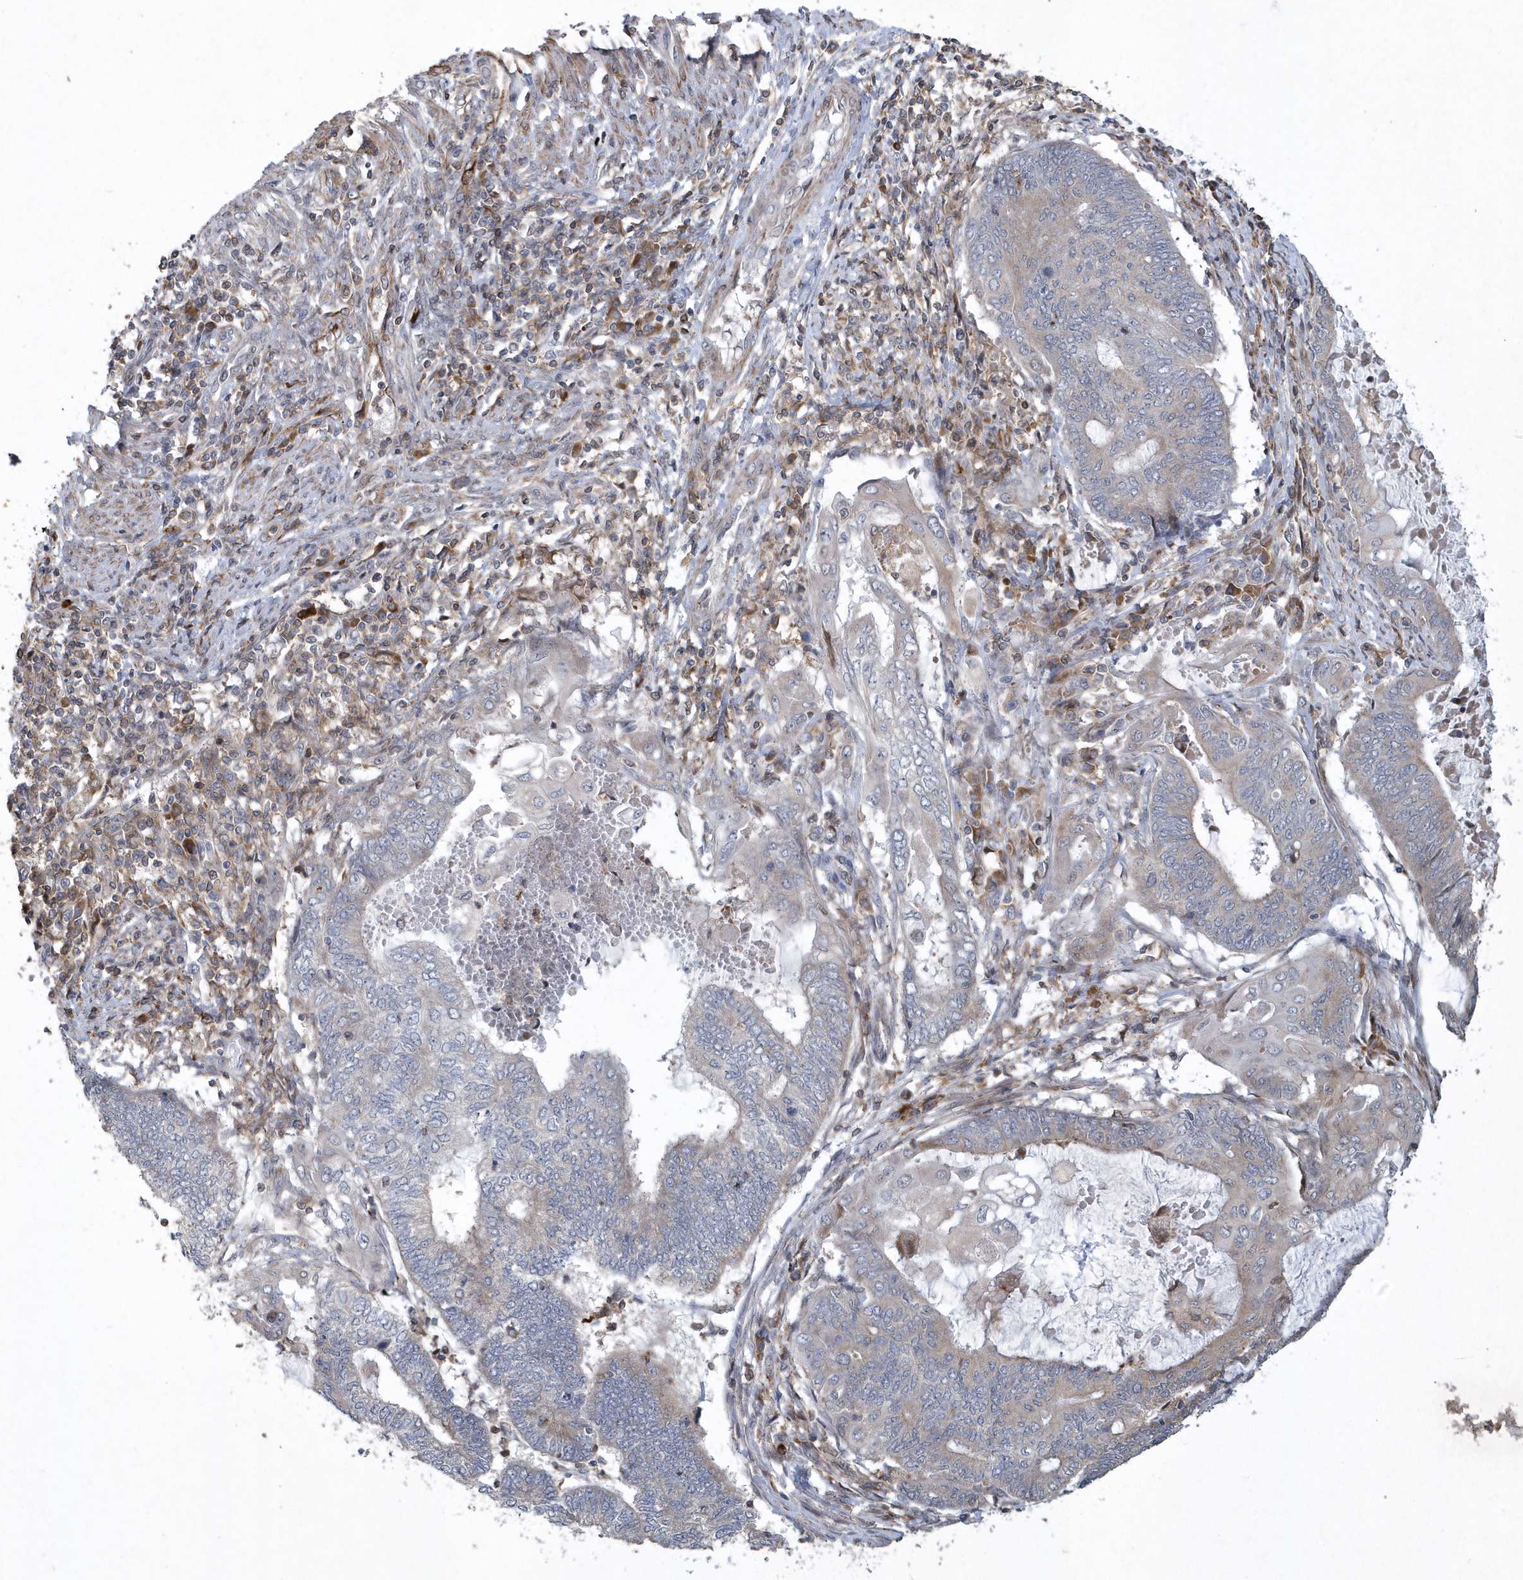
{"staining": {"intensity": "negative", "quantity": "none", "location": "none"}, "tissue": "endometrial cancer", "cell_type": "Tumor cells", "image_type": "cancer", "snomed": [{"axis": "morphology", "description": "Adenocarcinoma, NOS"}, {"axis": "topography", "description": "Uterus"}, {"axis": "topography", "description": "Endometrium"}], "caption": "Immunohistochemistry (IHC) micrograph of endometrial adenocarcinoma stained for a protein (brown), which displays no positivity in tumor cells.", "gene": "N4BP2", "patient": {"sex": "female", "age": 70}}